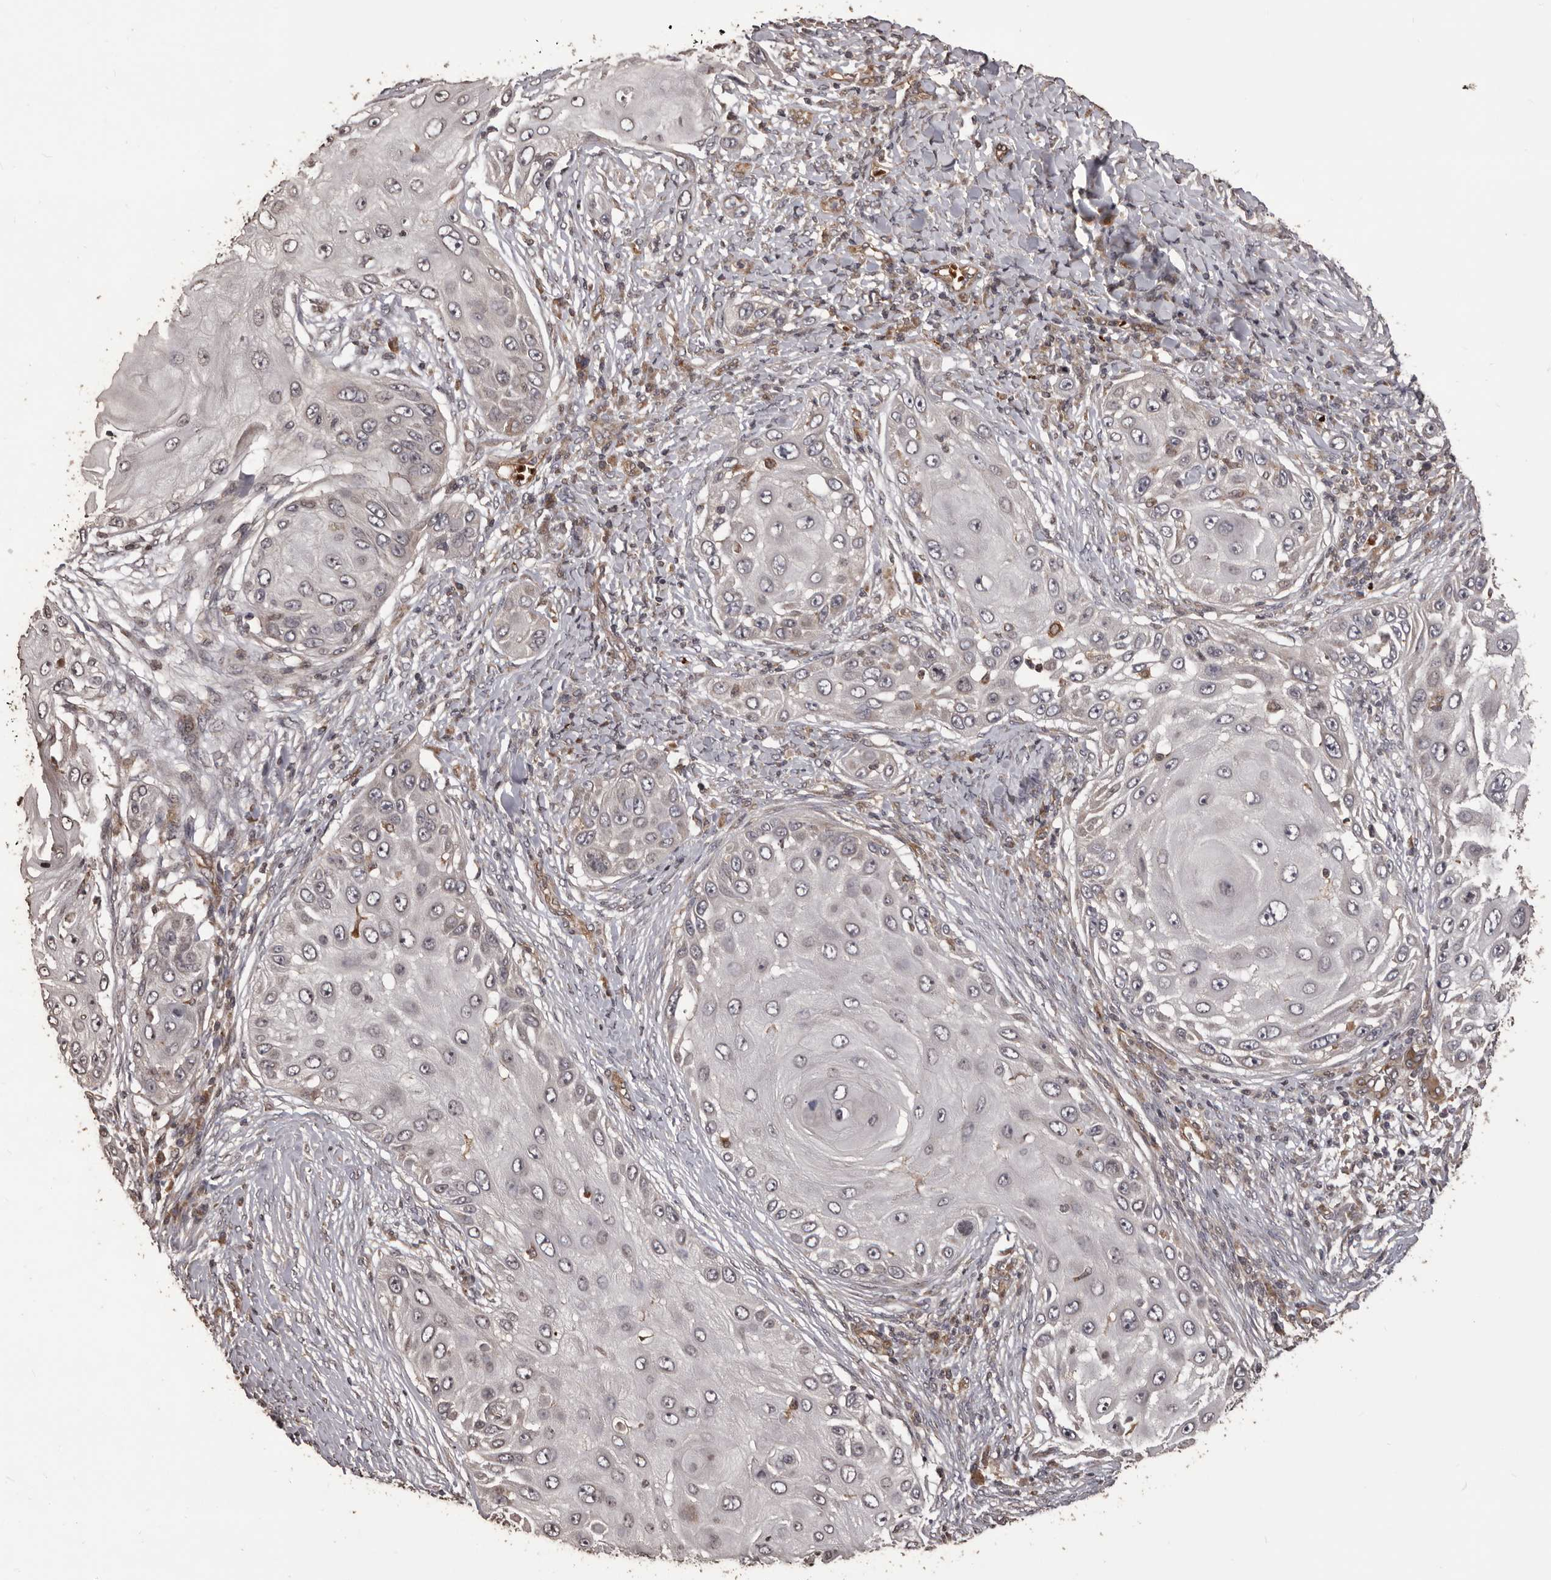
{"staining": {"intensity": "weak", "quantity": "<25%", "location": "cytoplasmic/membranous"}, "tissue": "skin cancer", "cell_type": "Tumor cells", "image_type": "cancer", "snomed": [{"axis": "morphology", "description": "Squamous cell carcinoma, NOS"}, {"axis": "topography", "description": "Skin"}], "caption": "Immunohistochemical staining of skin squamous cell carcinoma exhibits no significant expression in tumor cells. The staining was performed using DAB to visualize the protein expression in brown, while the nuclei were stained in blue with hematoxylin (Magnification: 20x).", "gene": "QRSL1", "patient": {"sex": "female", "age": 44}}